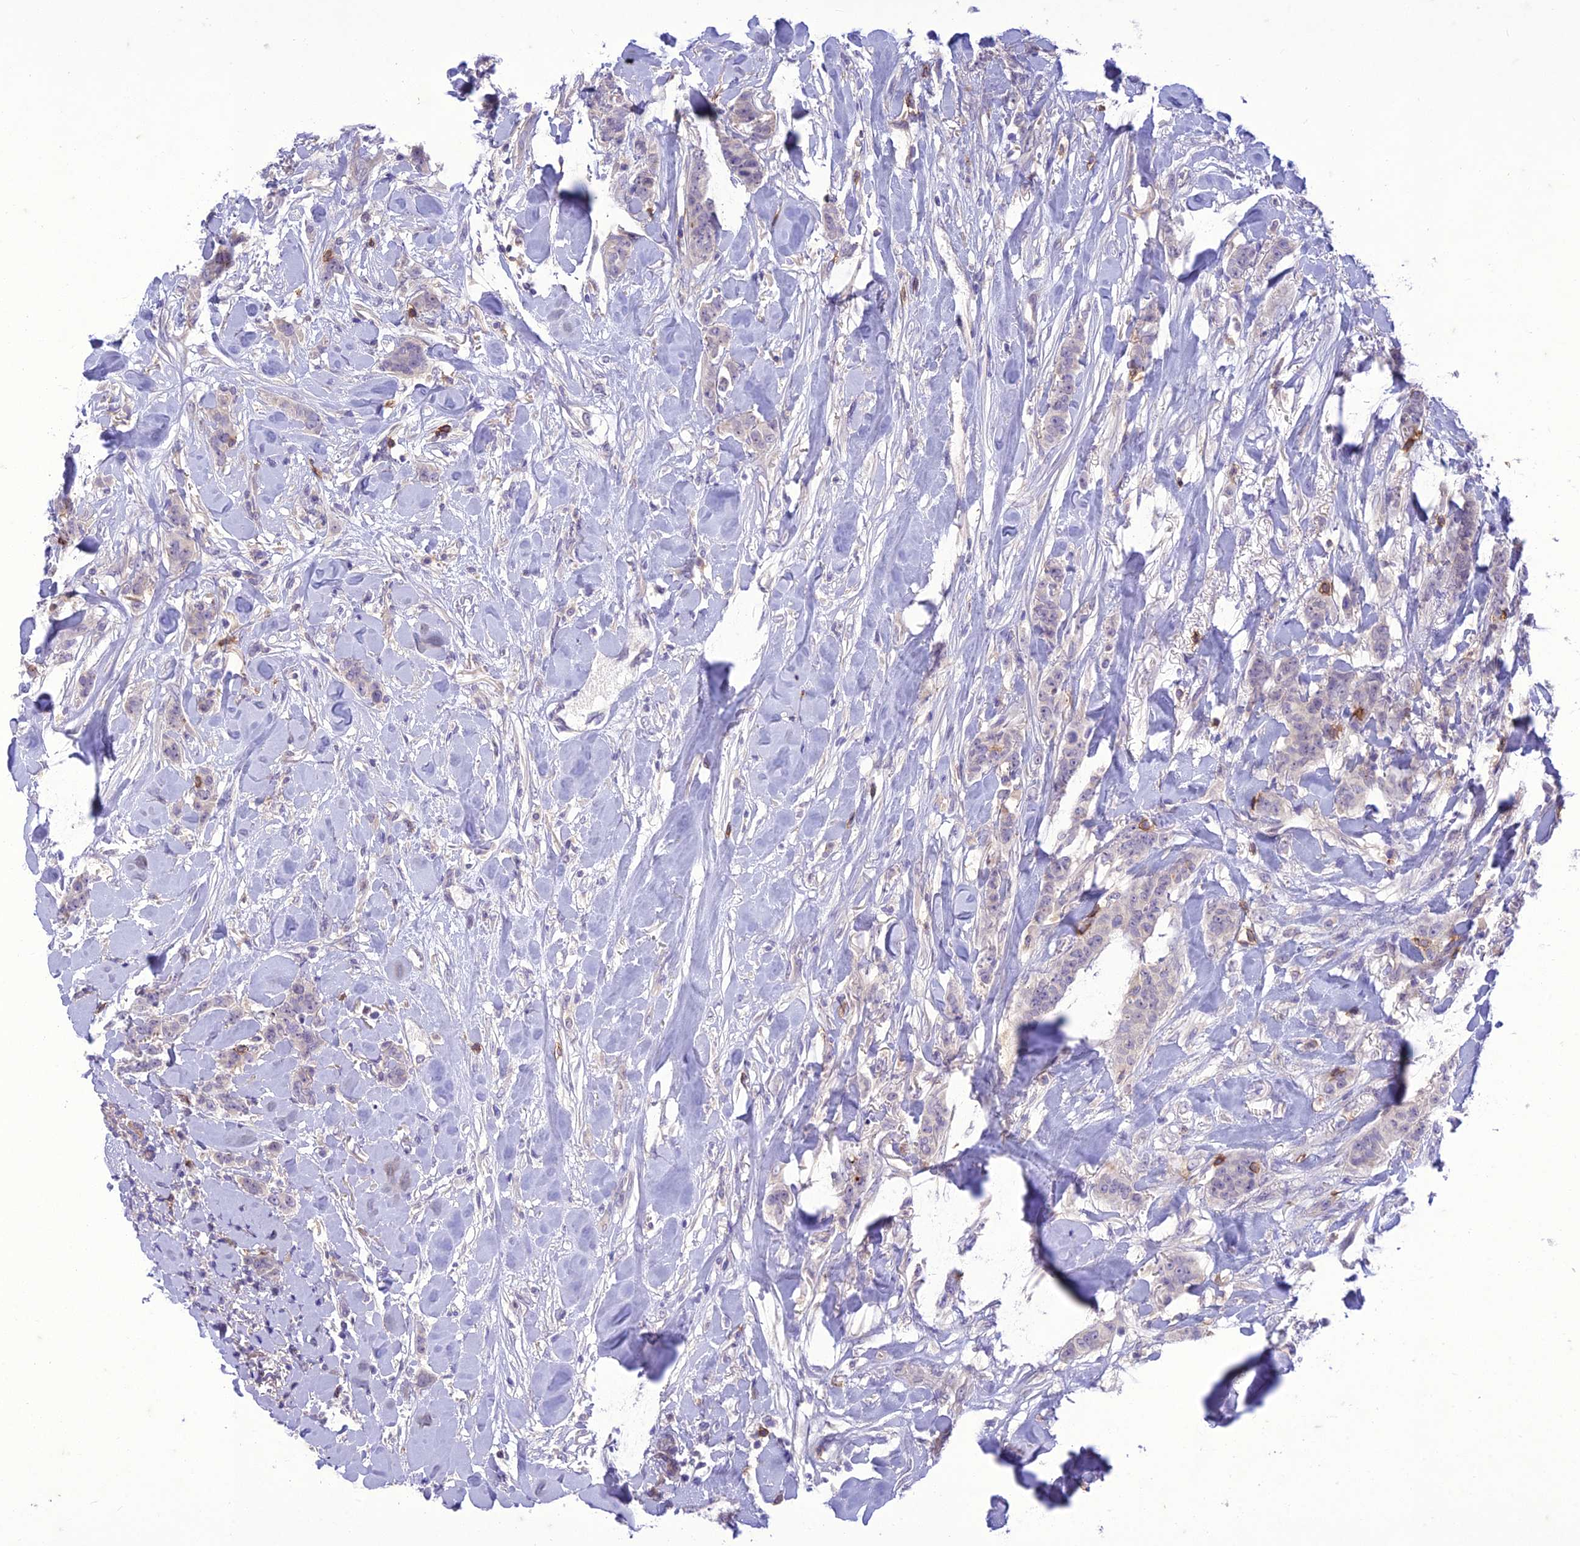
{"staining": {"intensity": "negative", "quantity": "none", "location": "none"}, "tissue": "breast cancer", "cell_type": "Tumor cells", "image_type": "cancer", "snomed": [{"axis": "morphology", "description": "Duct carcinoma"}, {"axis": "topography", "description": "Breast"}], "caption": "Immunohistochemical staining of human breast infiltrating ductal carcinoma shows no significant expression in tumor cells.", "gene": "ITGAE", "patient": {"sex": "female", "age": 40}}